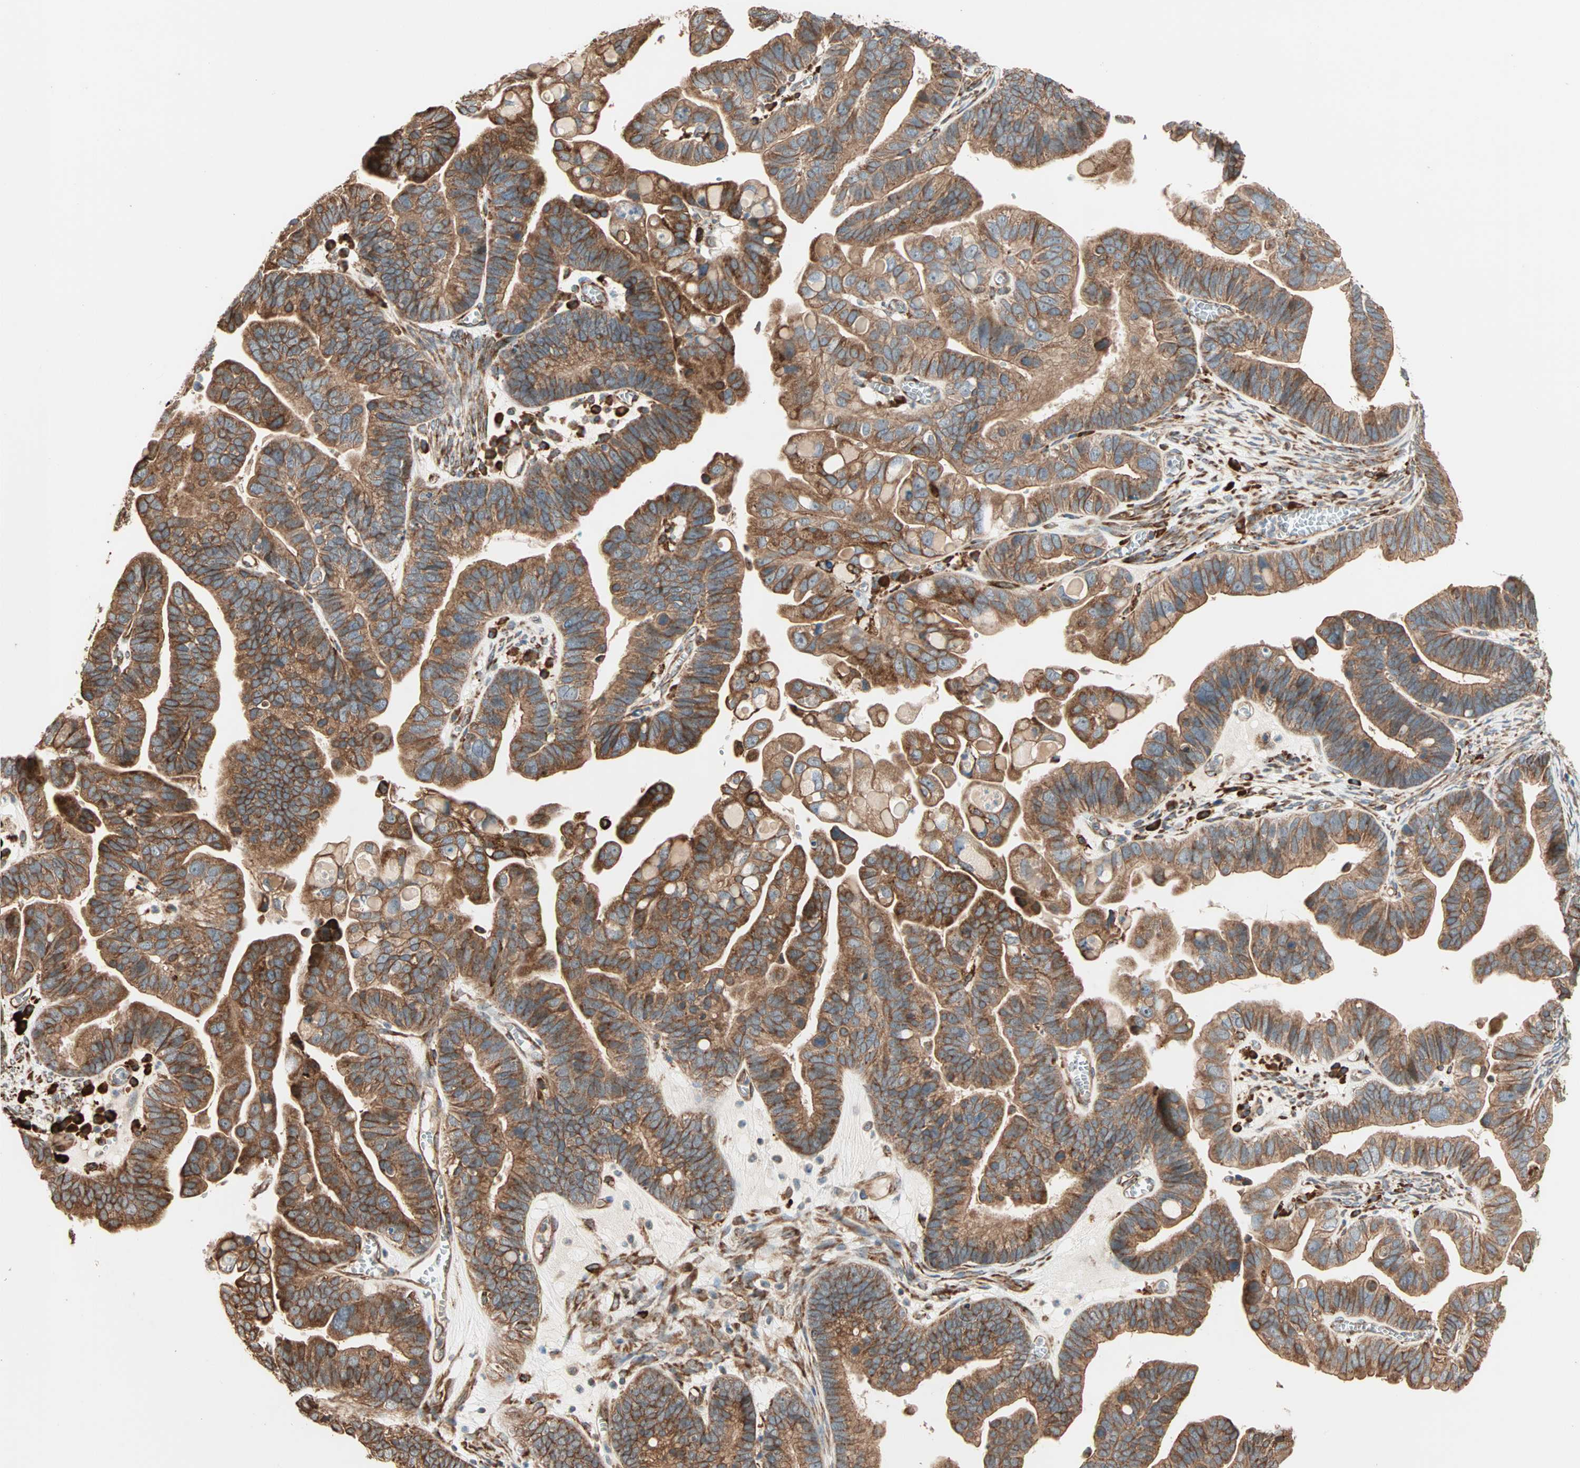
{"staining": {"intensity": "strong", "quantity": ">75%", "location": "cytoplasmic/membranous"}, "tissue": "ovarian cancer", "cell_type": "Tumor cells", "image_type": "cancer", "snomed": [{"axis": "morphology", "description": "Cystadenocarcinoma, serous, NOS"}, {"axis": "topography", "description": "Ovary"}], "caption": "Brown immunohistochemical staining in human ovarian cancer reveals strong cytoplasmic/membranous positivity in approximately >75% of tumor cells. Nuclei are stained in blue.", "gene": "P4HA1", "patient": {"sex": "female", "age": 56}}